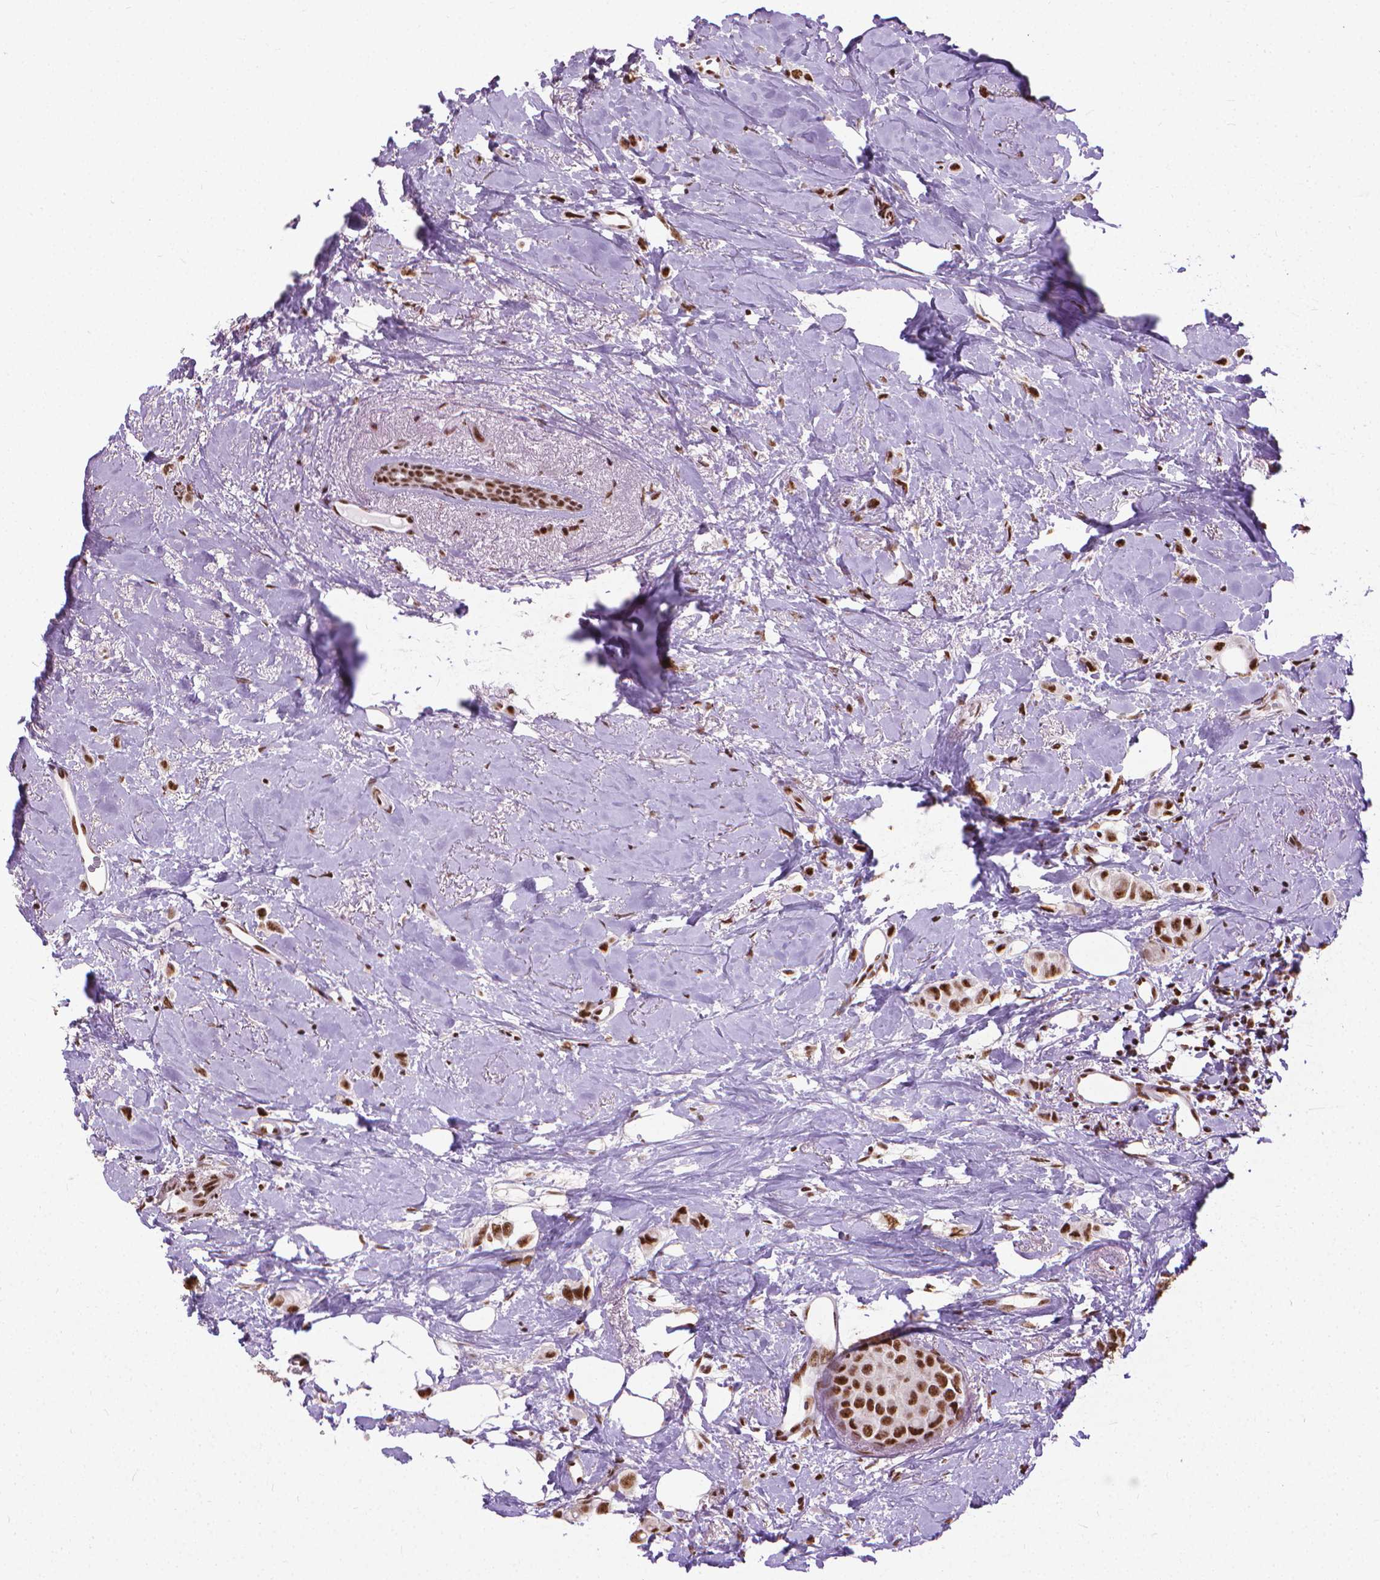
{"staining": {"intensity": "strong", "quantity": ">75%", "location": "nuclear"}, "tissue": "breast cancer", "cell_type": "Tumor cells", "image_type": "cancer", "snomed": [{"axis": "morphology", "description": "Lobular carcinoma"}, {"axis": "topography", "description": "Breast"}], "caption": "Immunohistochemical staining of breast lobular carcinoma reveals high levels of strong nuclear staining in approximately >75% of tumor cells.", "gene": "AKAP8", "patient": {"sex": "female", "age": 66}}